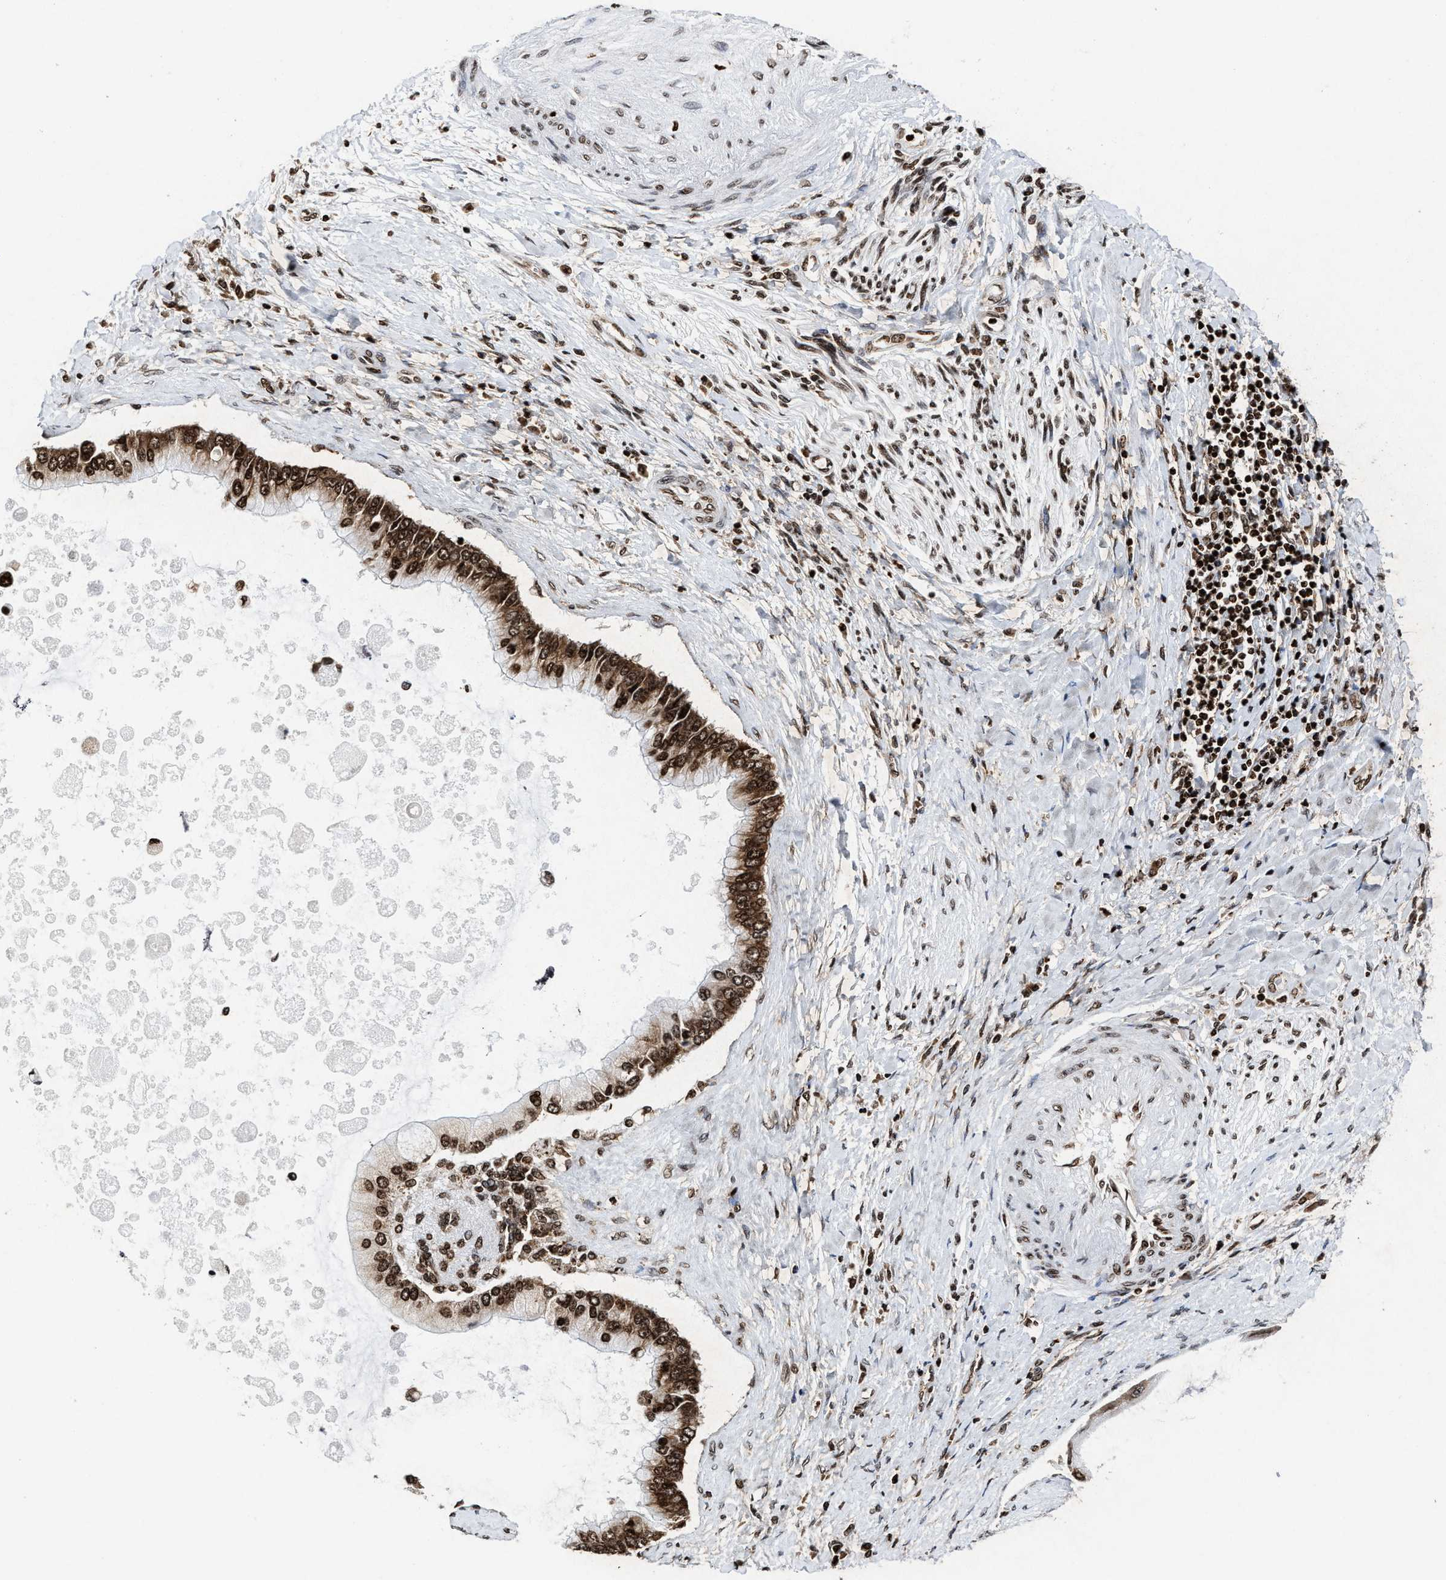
{"staining": {"intensity": "strong", "quantity": ">75%", "location": "cytoplasmic/membranous,nuclear"}, "tissue": "liver cancer", "cell_type": "Tumor cells", "image_type": "cancer", "snomed": [{"axis": "morphology", "description": "Cholangiocarcinoma"}, {"axis": "topography", "description": "Liver"}], "caption": "Immunohistochemistry (IHC) image of liver cancer (cholangiocarcinoma) stained for a protein (brown), which displays high levels of strong cytoplasmic/membranous and nuclear staining in approximately >75% of tumor cells.", "gene": "ALYREF", "patient": {"sex": "male", "age": 50}}